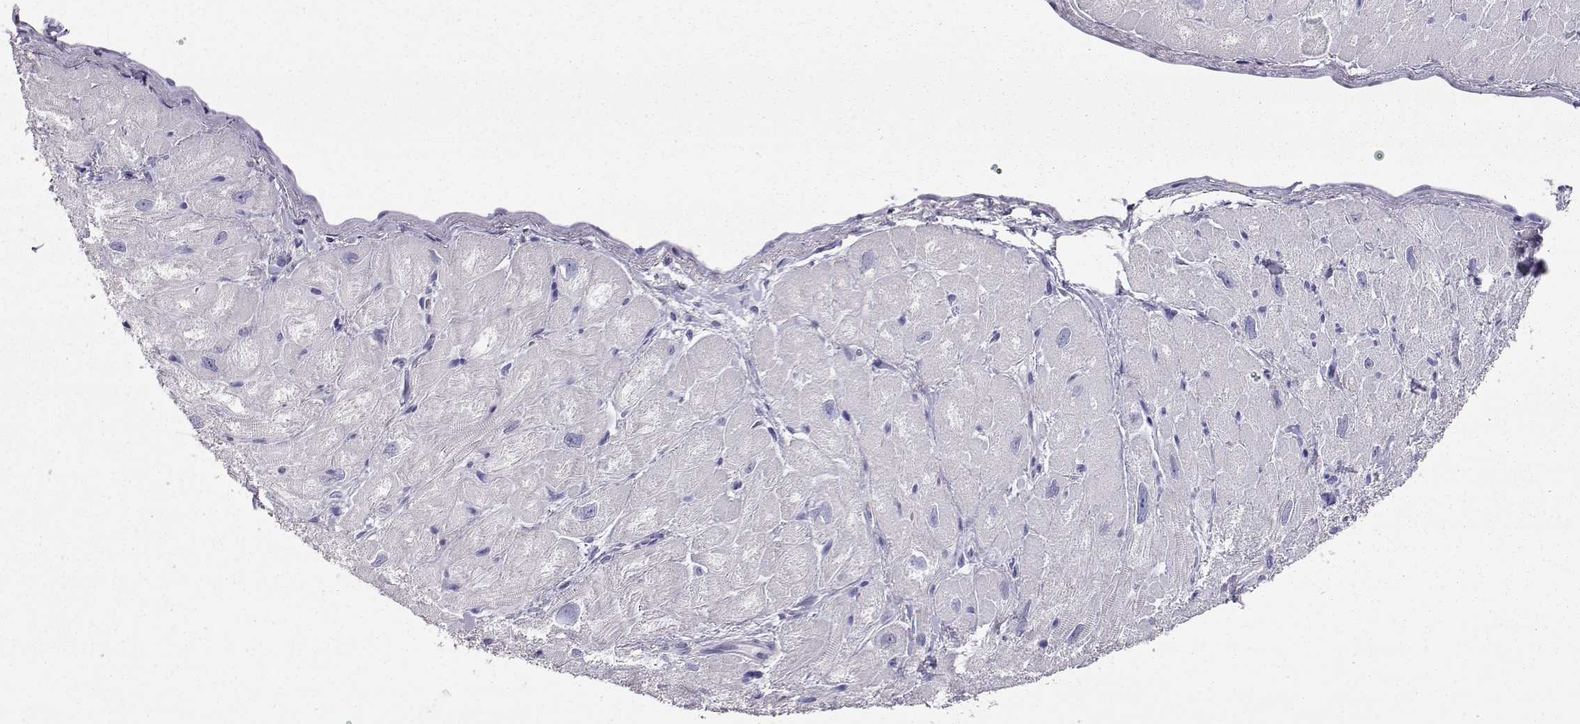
{"staining": {"intensity": "negative", "quantity": "none", "location": "none"}, "tissue": "heart muscle", "cell_type": "Cardiomyocytes", "image_type": "normal", "snomed": [{"axis": "morphology", "description": "Normal tissue, NOS"}, {"axis": "topography", "description": "Heart"}], "caption": "Immunohistochemistry histopathology image of unremarkable human heart muscle stained for a protein (brown), which reveals no expression in cardiomyocytes.", "gene": "AKR1B1", "patient": {"sex": "male", "age": 60}}